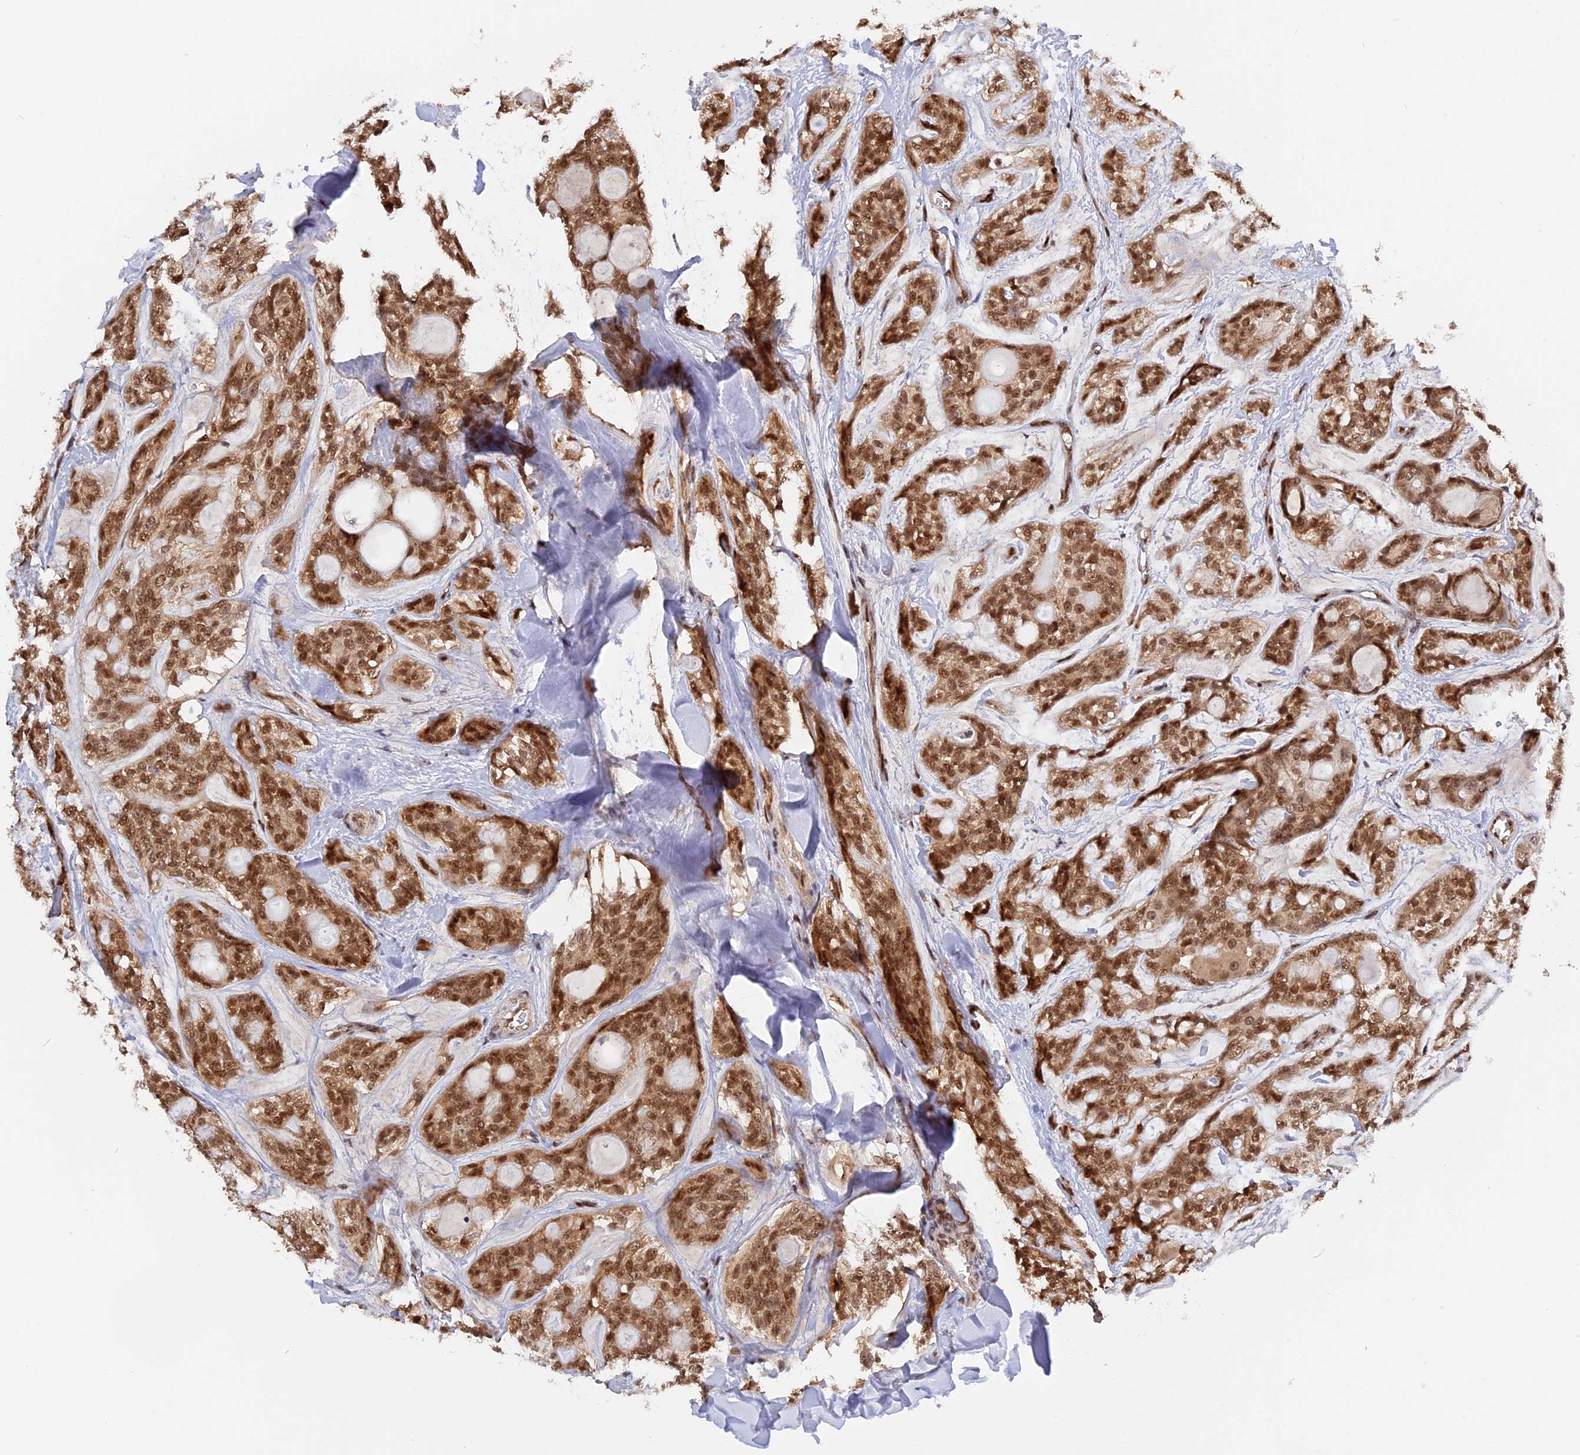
{"staining": {"intensity": "moderate", "quantity": ">75%", "location": "nuclear"}, "tissue": "head and neck cancer", "cell_type": "Tumor cells", "image_type": "cancer", "snomed": [{"axis": "morphology", "description": "Adenocarcinoma, NOS"}, {"axis": "topography", "description": "Head-Neck"}], "caption": "Human head and neck cancer (adenocarcinoma) stained for a protein (brown) shows moderate nuclear positive positivity in about >75% of tumor cells.", "gene": "ZNF428", "patient": {"sex": "male", "age": 66}}